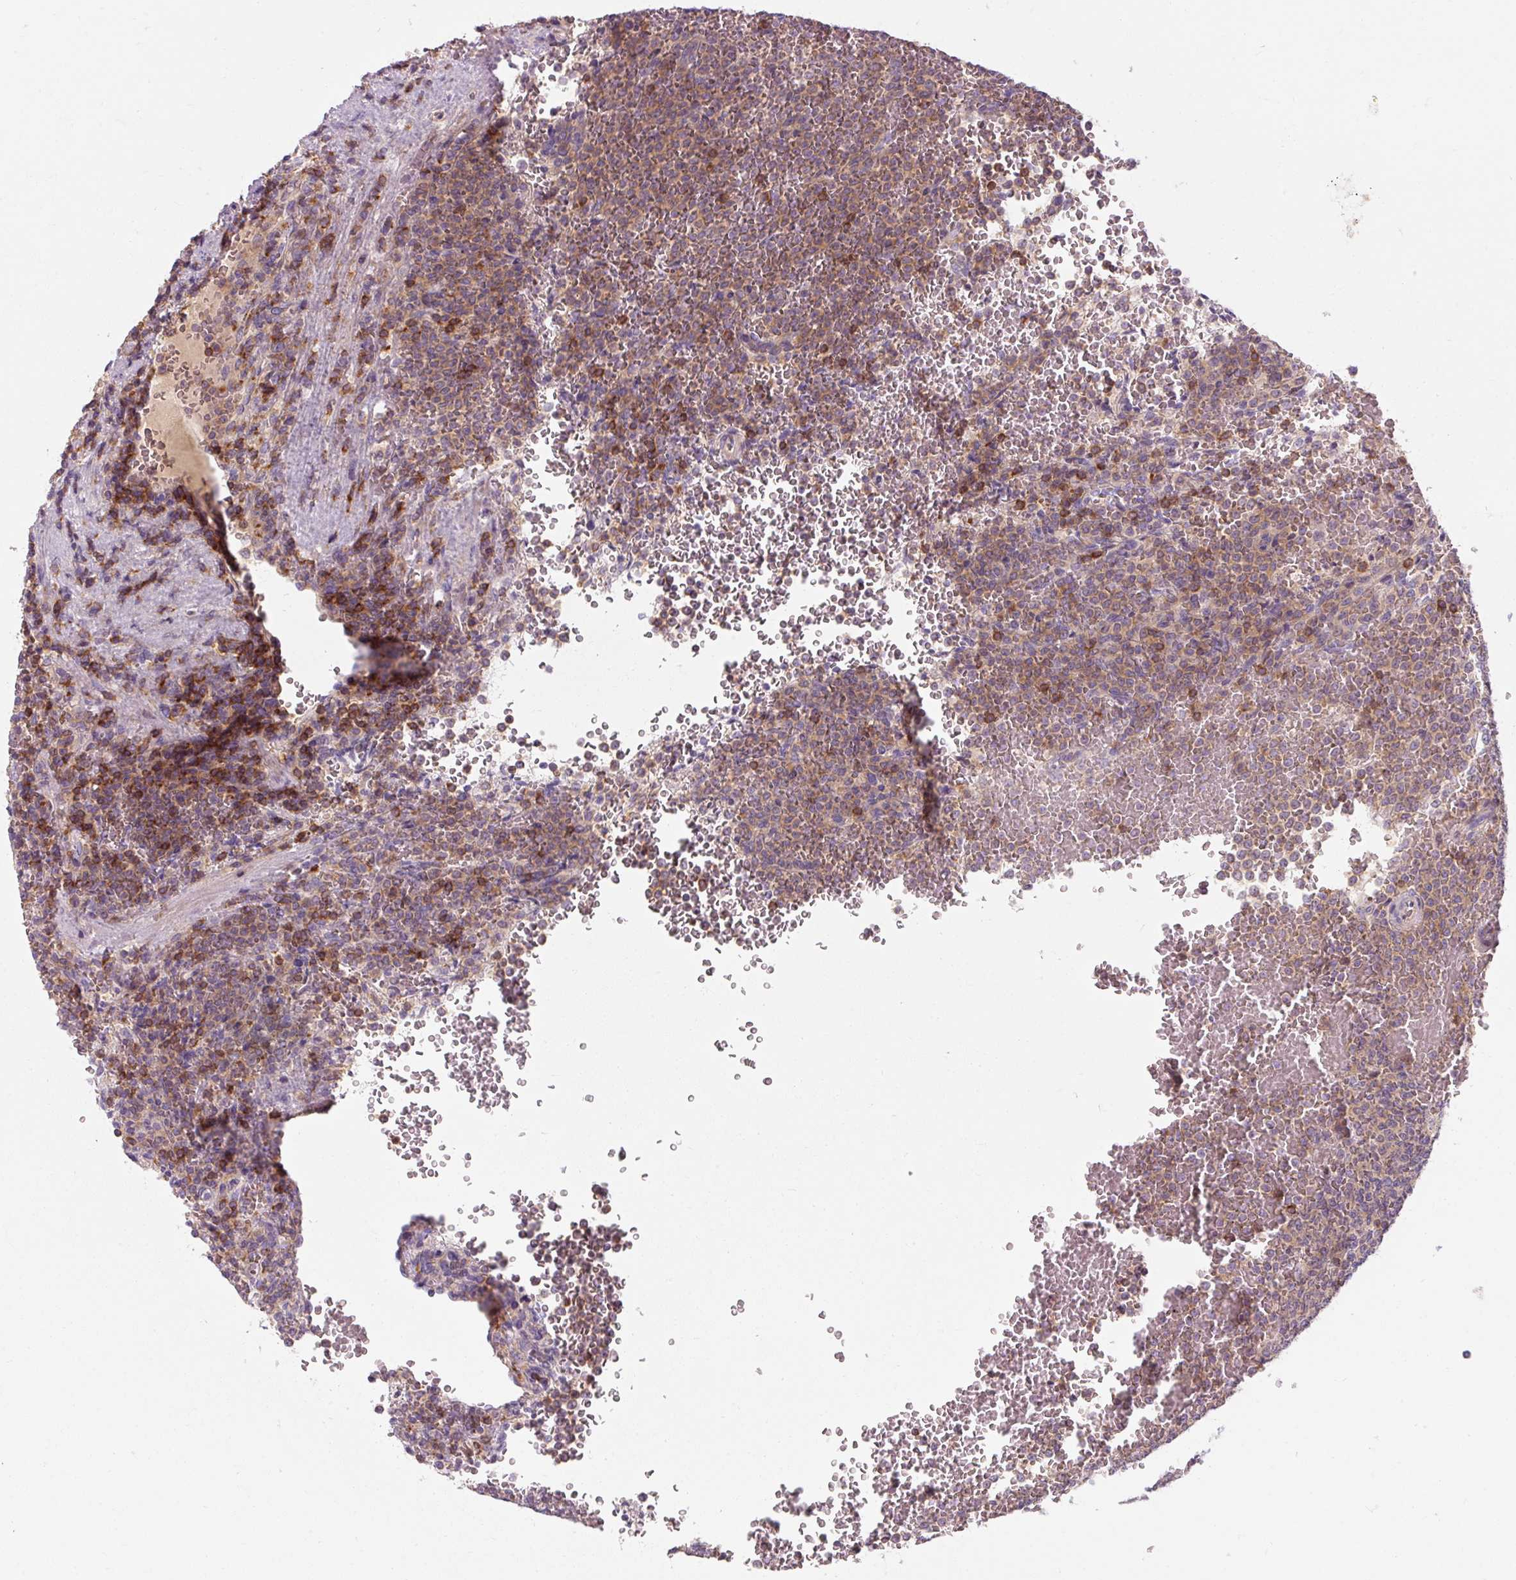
{"staining": {"intensity": "moderate", "quantity": ">75%", "location": "cytoplasmic/membranous"}, "tissue": "lymphoma", "cell_type": "Tumor cells", "image_type": "cancer", "snomed": [{"axis": "morphology", "description": "Malignant lymphoma, non-Hodgkin's type, Low grade"}, {"axis": "topography", "description": "Spleen"}], "caption": "High-power microscopy captured an IHC micrograph of lymphoma, revealing moderate cytoplasmic/membranous expression in approximately >75% of tumor cells.", "gene": "TIGD2", "patient": {"sex": "male", "age": 60}}